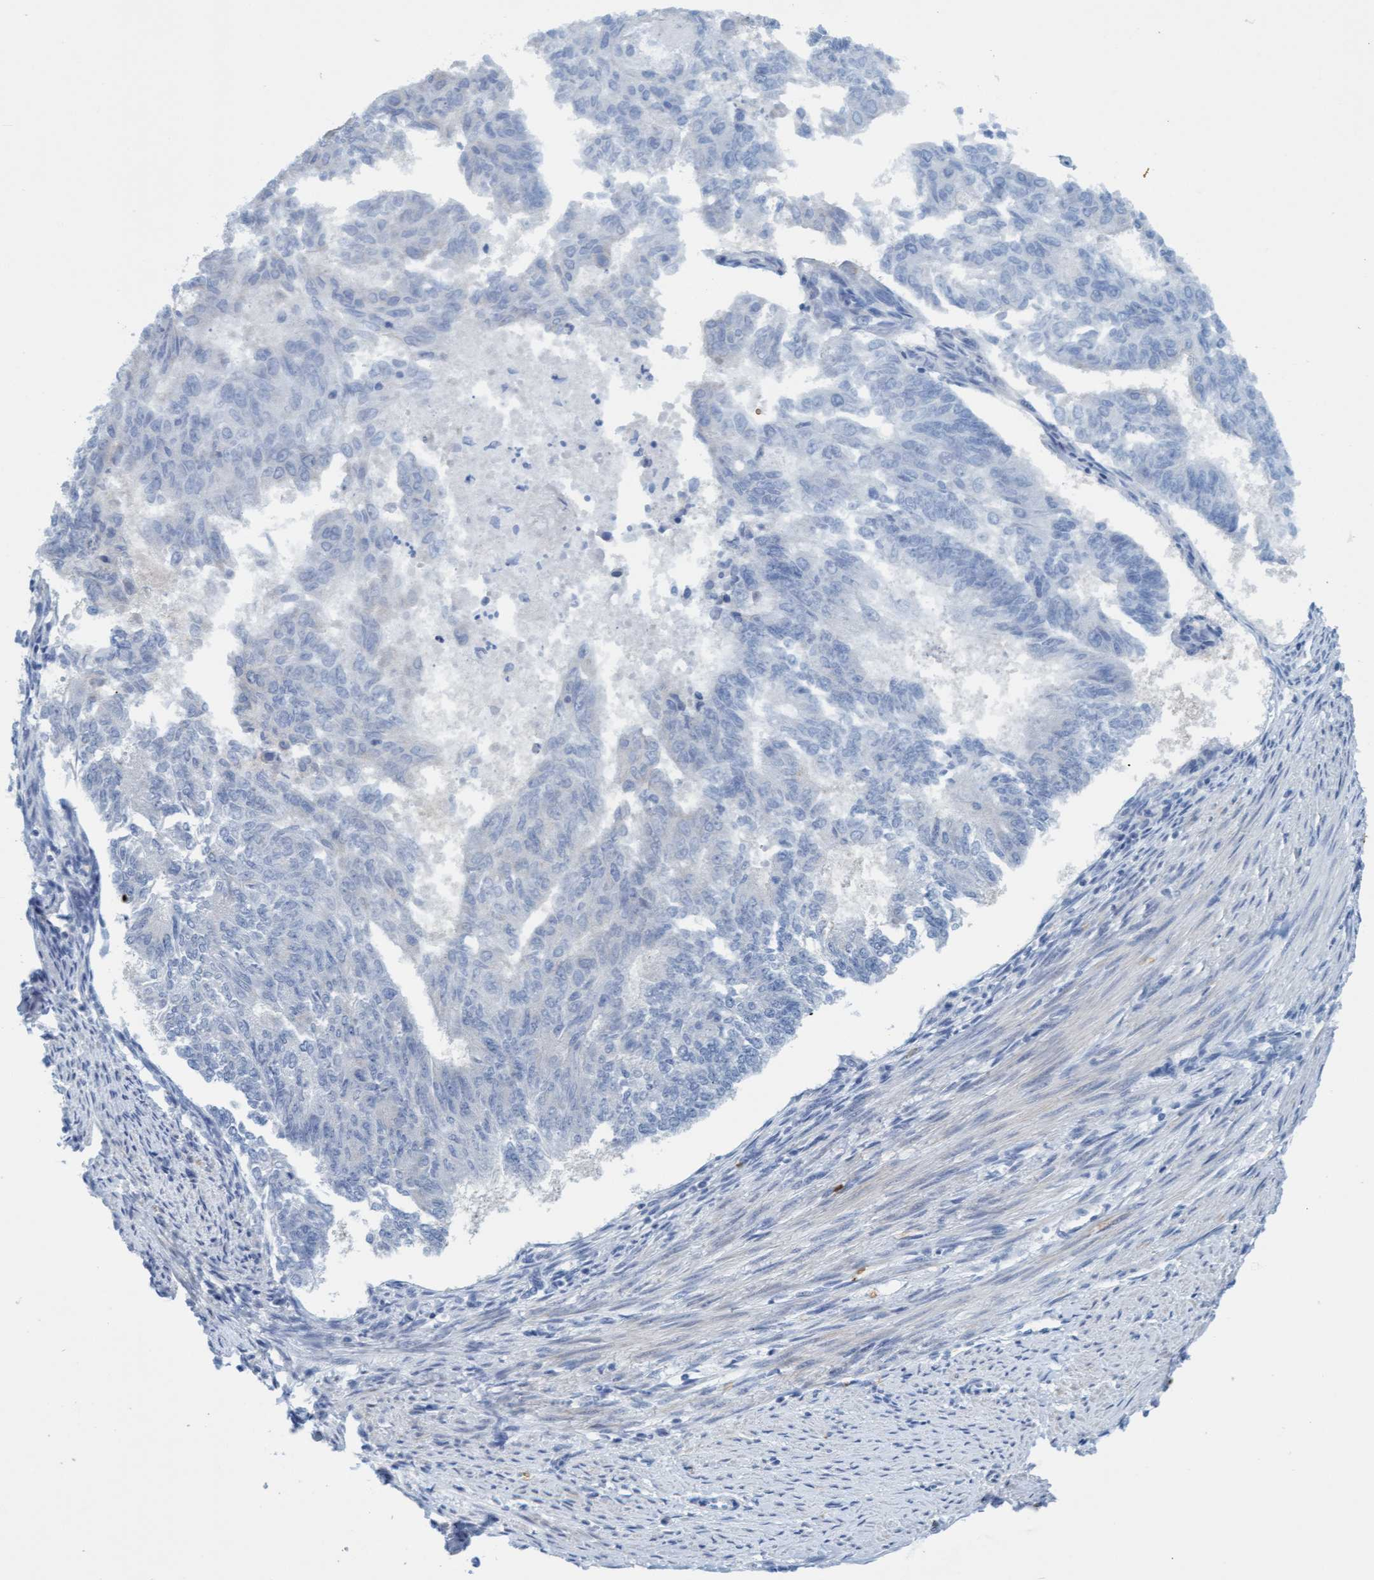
{"staining": {"intensity": "negative", "quantity": "none", "location": "none"}, "tissue": "endometrial cancer", "cell_type": "Tumor cells", "image_type": "cancer", "snomed": [{"axis": "morphology", "description": "Adenocarcinoma, NOS"}, {"axis": "topography", "description": "Endometrium"}], "caption": "Photomicrograph shows no significant protein positivity in tumor cells of endometrial cancer (adenocarcinoma).", "gene": "P2RX5", "patient": {"sex": "female", "age": 32}}